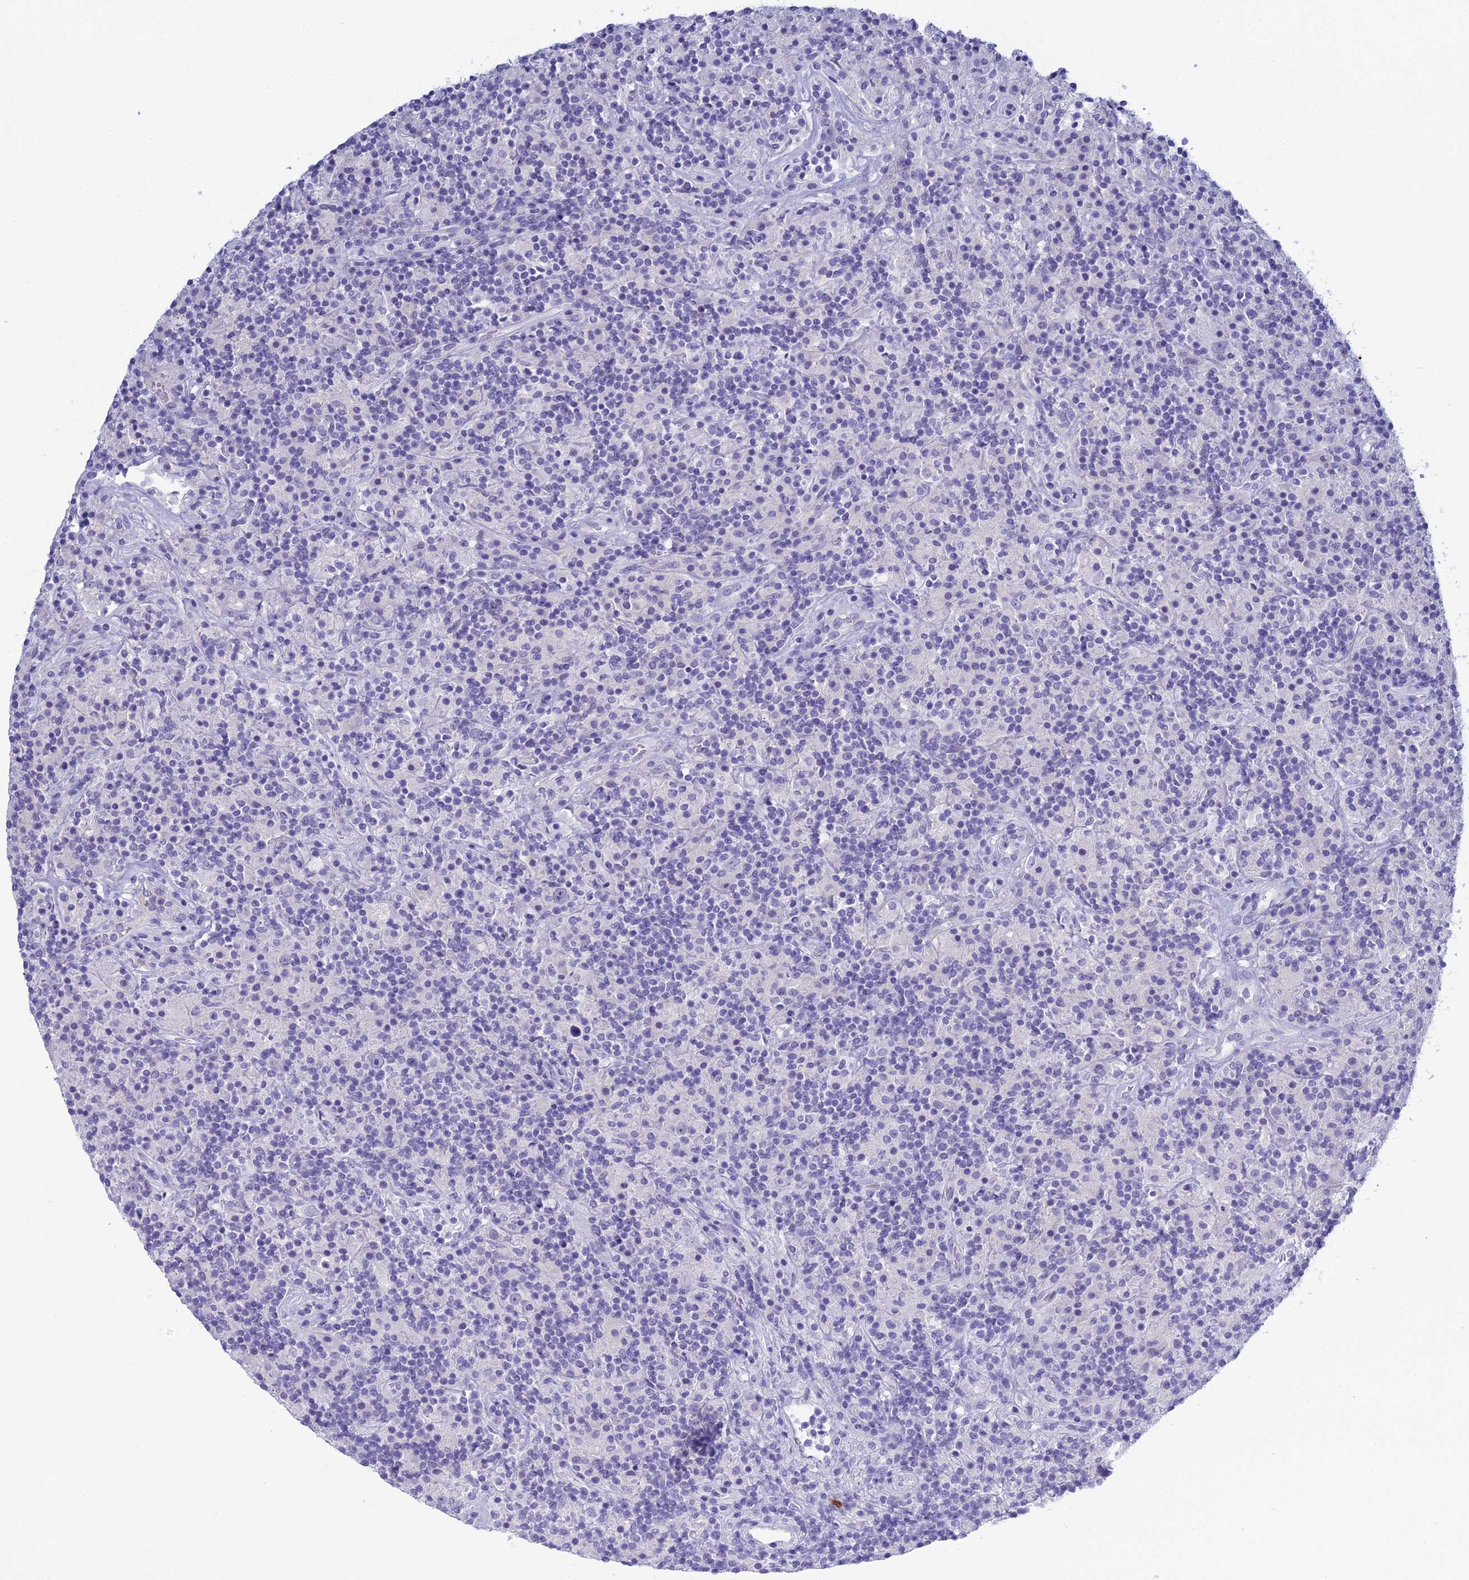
{"staining": {"intensity": "negative", "quantity": "none", "location": "none"}, "tissue": "lymphoma", "cell_type": "Tumor cells", "image_type": "cancer", "snomed": [{"axis": "morphology", "description": "Hodgkin's disease, NOS"}, {"axis": "topography", "description": "Lymph node"}], "caption": "The micrograph reveals no staining of tumor cells in Hodgkin's disease. (DAB immunohistochemistry (IHC) visualized using brightfield microscopy, high magnification).", "gene": "MUC13", "patient": {"sex": "male", "age": 70}}